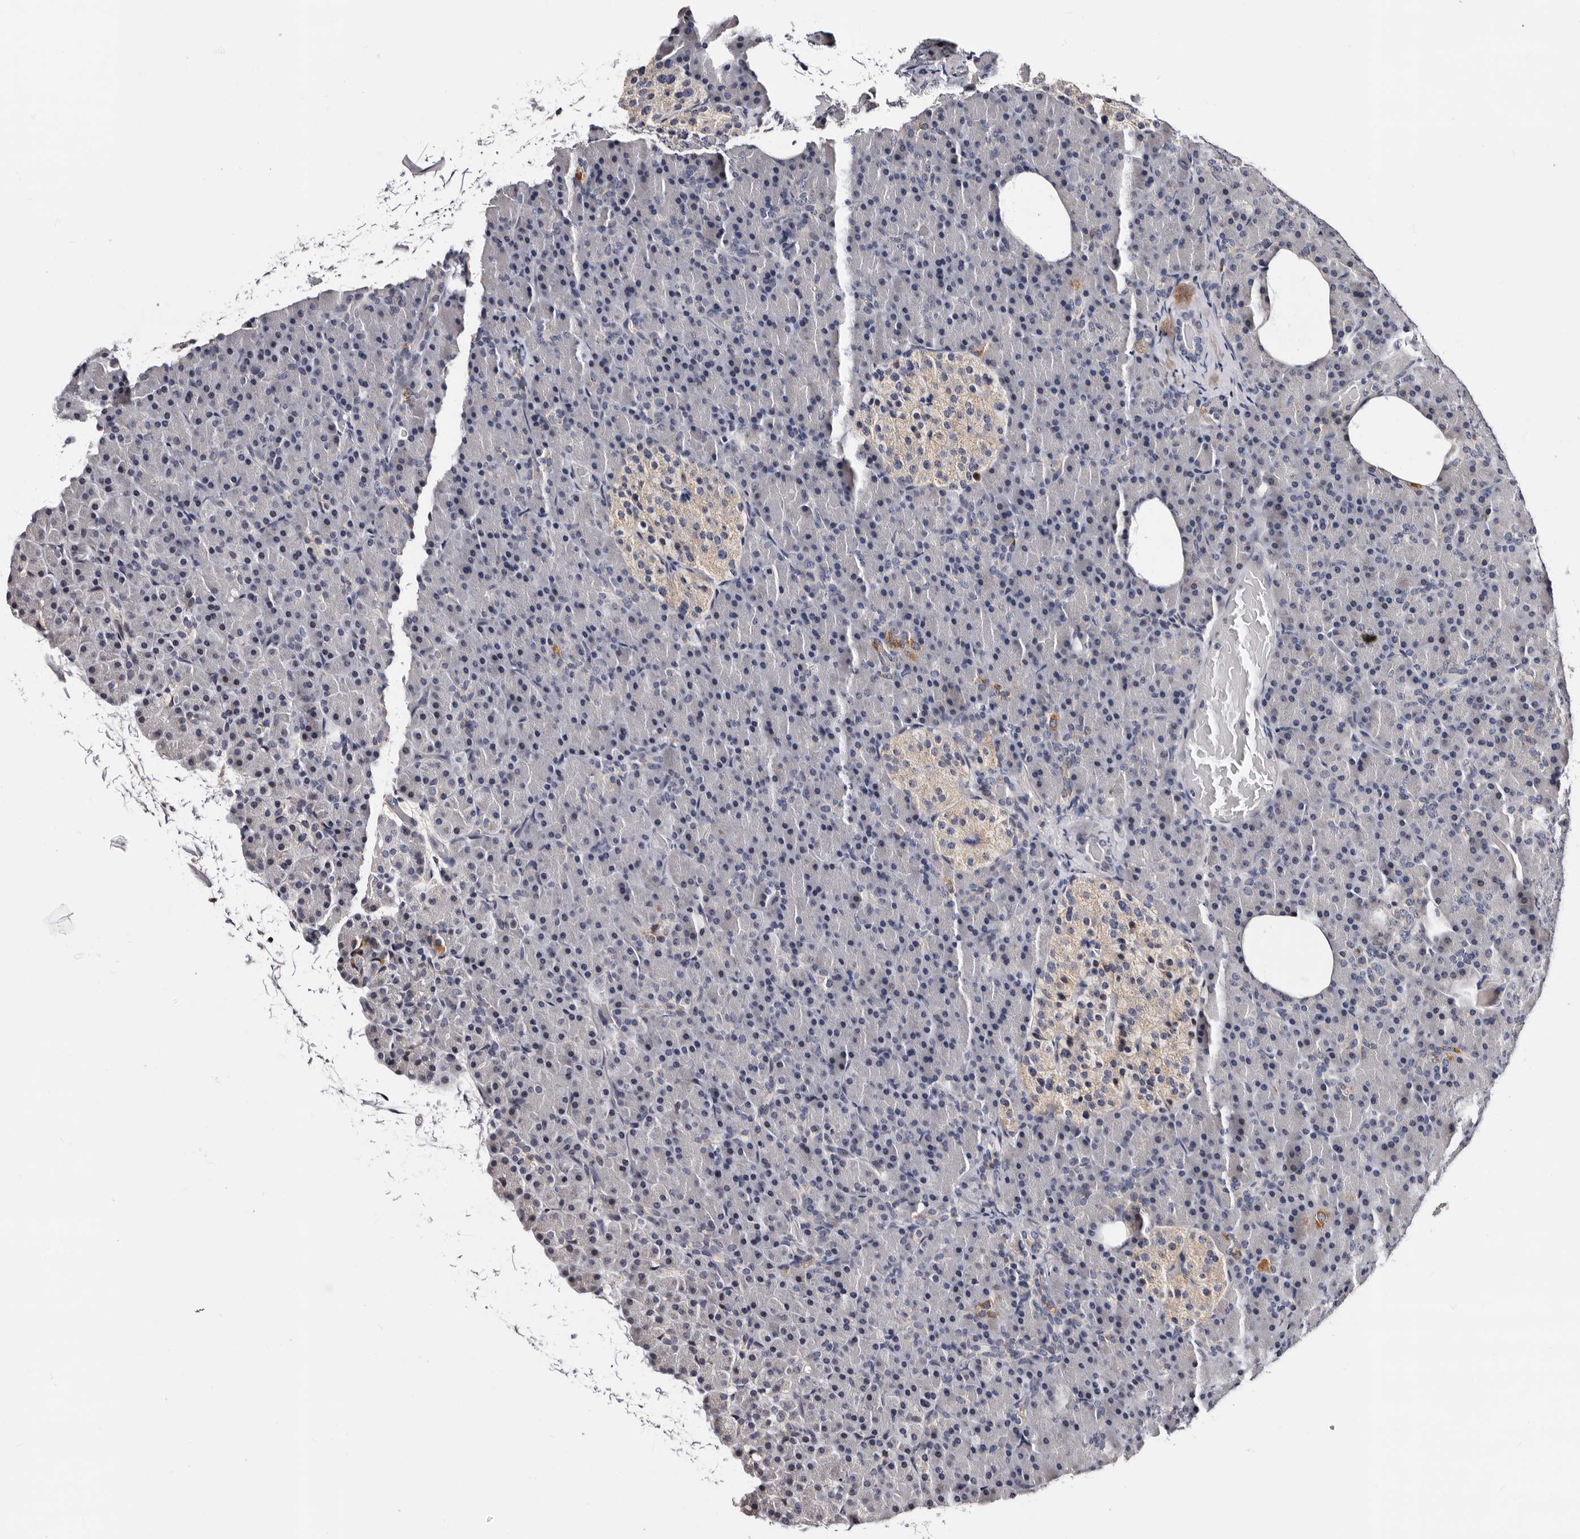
{"staining": {"intensity": "moderate", "quantity": "<25%", "location": "cytoplasmic/membranous"}, "tissue": "pancreas", "cell_type": "Exocrine glandular cells", "image_type": "normal", "snomed": [{"axis": "morphology", "description": "Normal tissue, NOS"}, {"axis": "topography", "description": "Pancreas"}], "caption": "Protein analysis of normal pancreas displays moderate cytoplasmic/membranous expression in about <25% of exocrine glandular cells. The protein is stained brown, and the nuclei are stained in blue (DAB (3,3'-diaminobenzidine) IHC with brightfield microscopy, high magnification).", "gene": "TAF4B", "patient": {"sex": "female", "age": 43}}